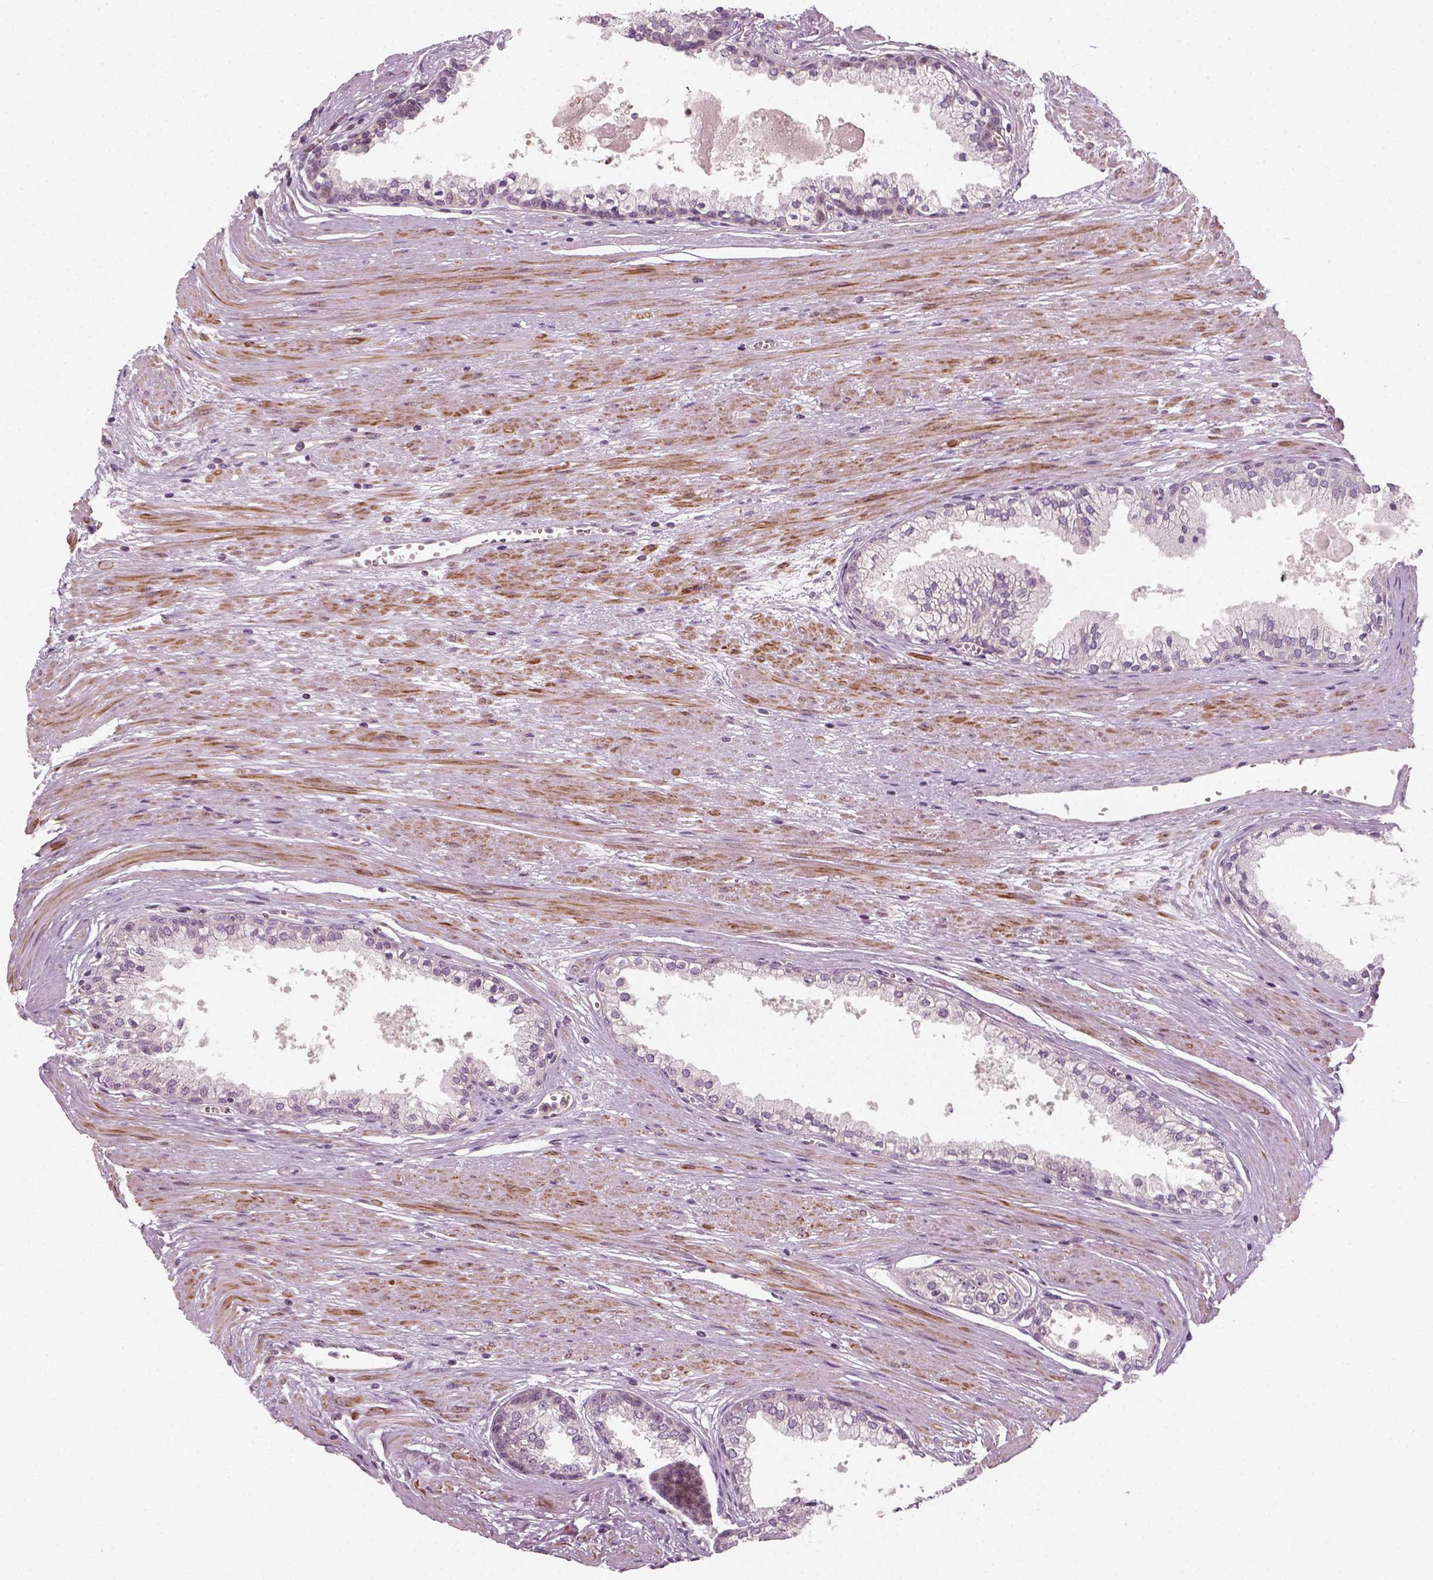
{"staining": {"intensity": "negative", "quantity": "none", "location": "none"}, "tissue": "prostate cancer", "cell_type": "Tumor cells", "image_type": "cancer", "snomed": [{"axis": "morphology", "description": "Adenocarcinoma, Medium grade"}, {"axis": "topography", "description": "Prostate"}], "caption": "This is an IHC photomicrograph of human prostate cancer (adenocarcinoma (medium-grade)). There is no expression in tumor cells.", "gene": "DNASE1L1", "patient": {"sex": "male", "age": 57}}